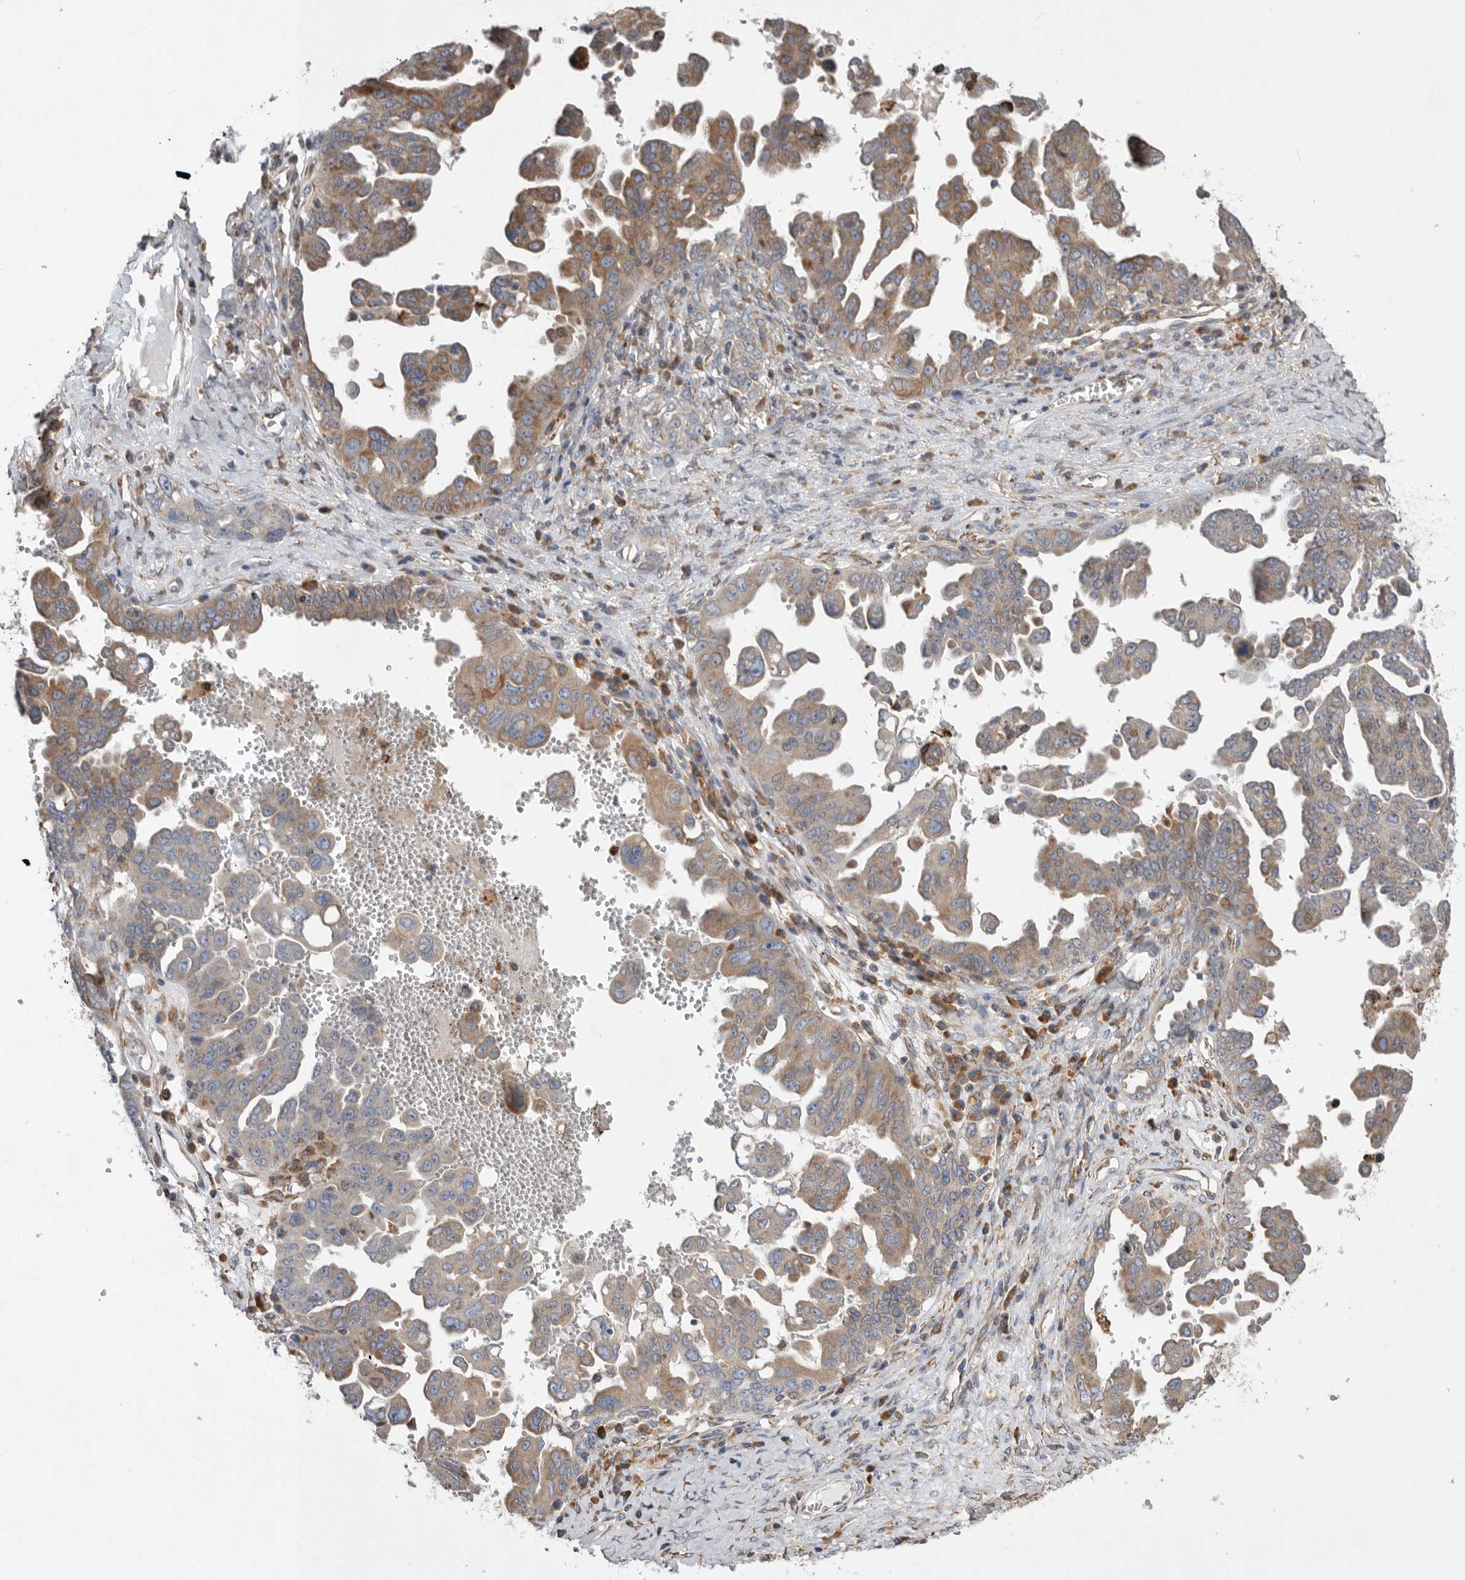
{"staining": {"intensity": "weak", "quantity": "25%-75%", "location": "cytoplasmic/membranous"}, "tissue": "ovarian cancer", "cell_type": "Tumor cells", "image_type": "cancer", "snomed": [{"axis": "morphology", "description": "Carcinoma, endometroid"}, {"axis": "topography", "description": "Ovary"}], "caption": "Immunohistochemical staining of human ovarian cancer demonstrates weak cytoplasmic/membranous protein expression in approximately 25%-75% of tumor cells.", "gene": "GANAB", "patient": {"sex": "female", "age": 62}}